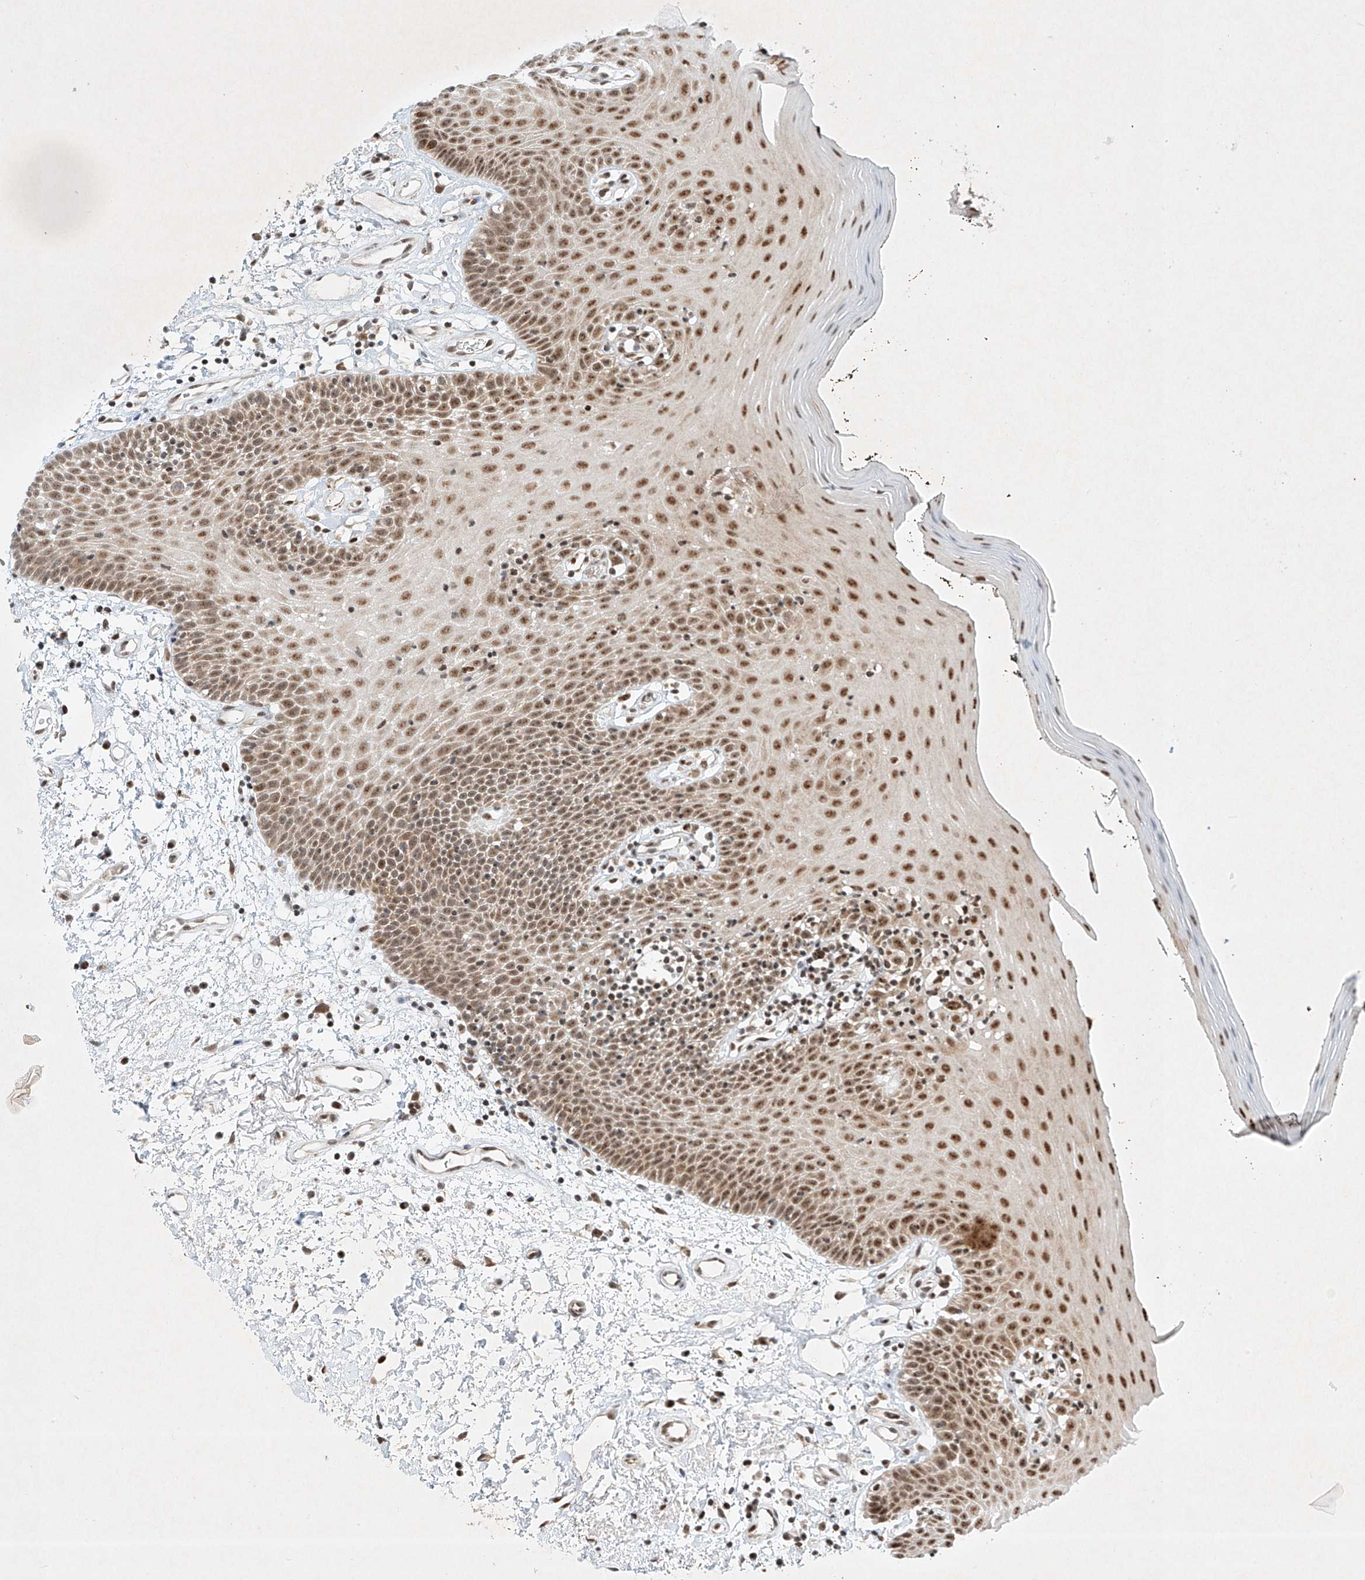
{"staining": {"intensity": "moderate", "quantity": ">75%", "location": "nuclear"}, "tissue": "oral mucosa", "cell_type": "Squamous epithelial cells", "image_type": "normal", "snomed": [{"axis": "morphology", "description": "Normal tissue, NOS"}, {"axis": "topography", "description": "Oral tissue"}], "caption": "A brown stain shows moderate nuclear positivity of a protein in squamous epithelial cells of benign human oral mucosa. Using DAB (brown) and hematoxylin (blue) stains, captured at high magnification using brightfield microscopy.", "gene": "EPG5", "patient": {"sex": "male", "age": 74}}